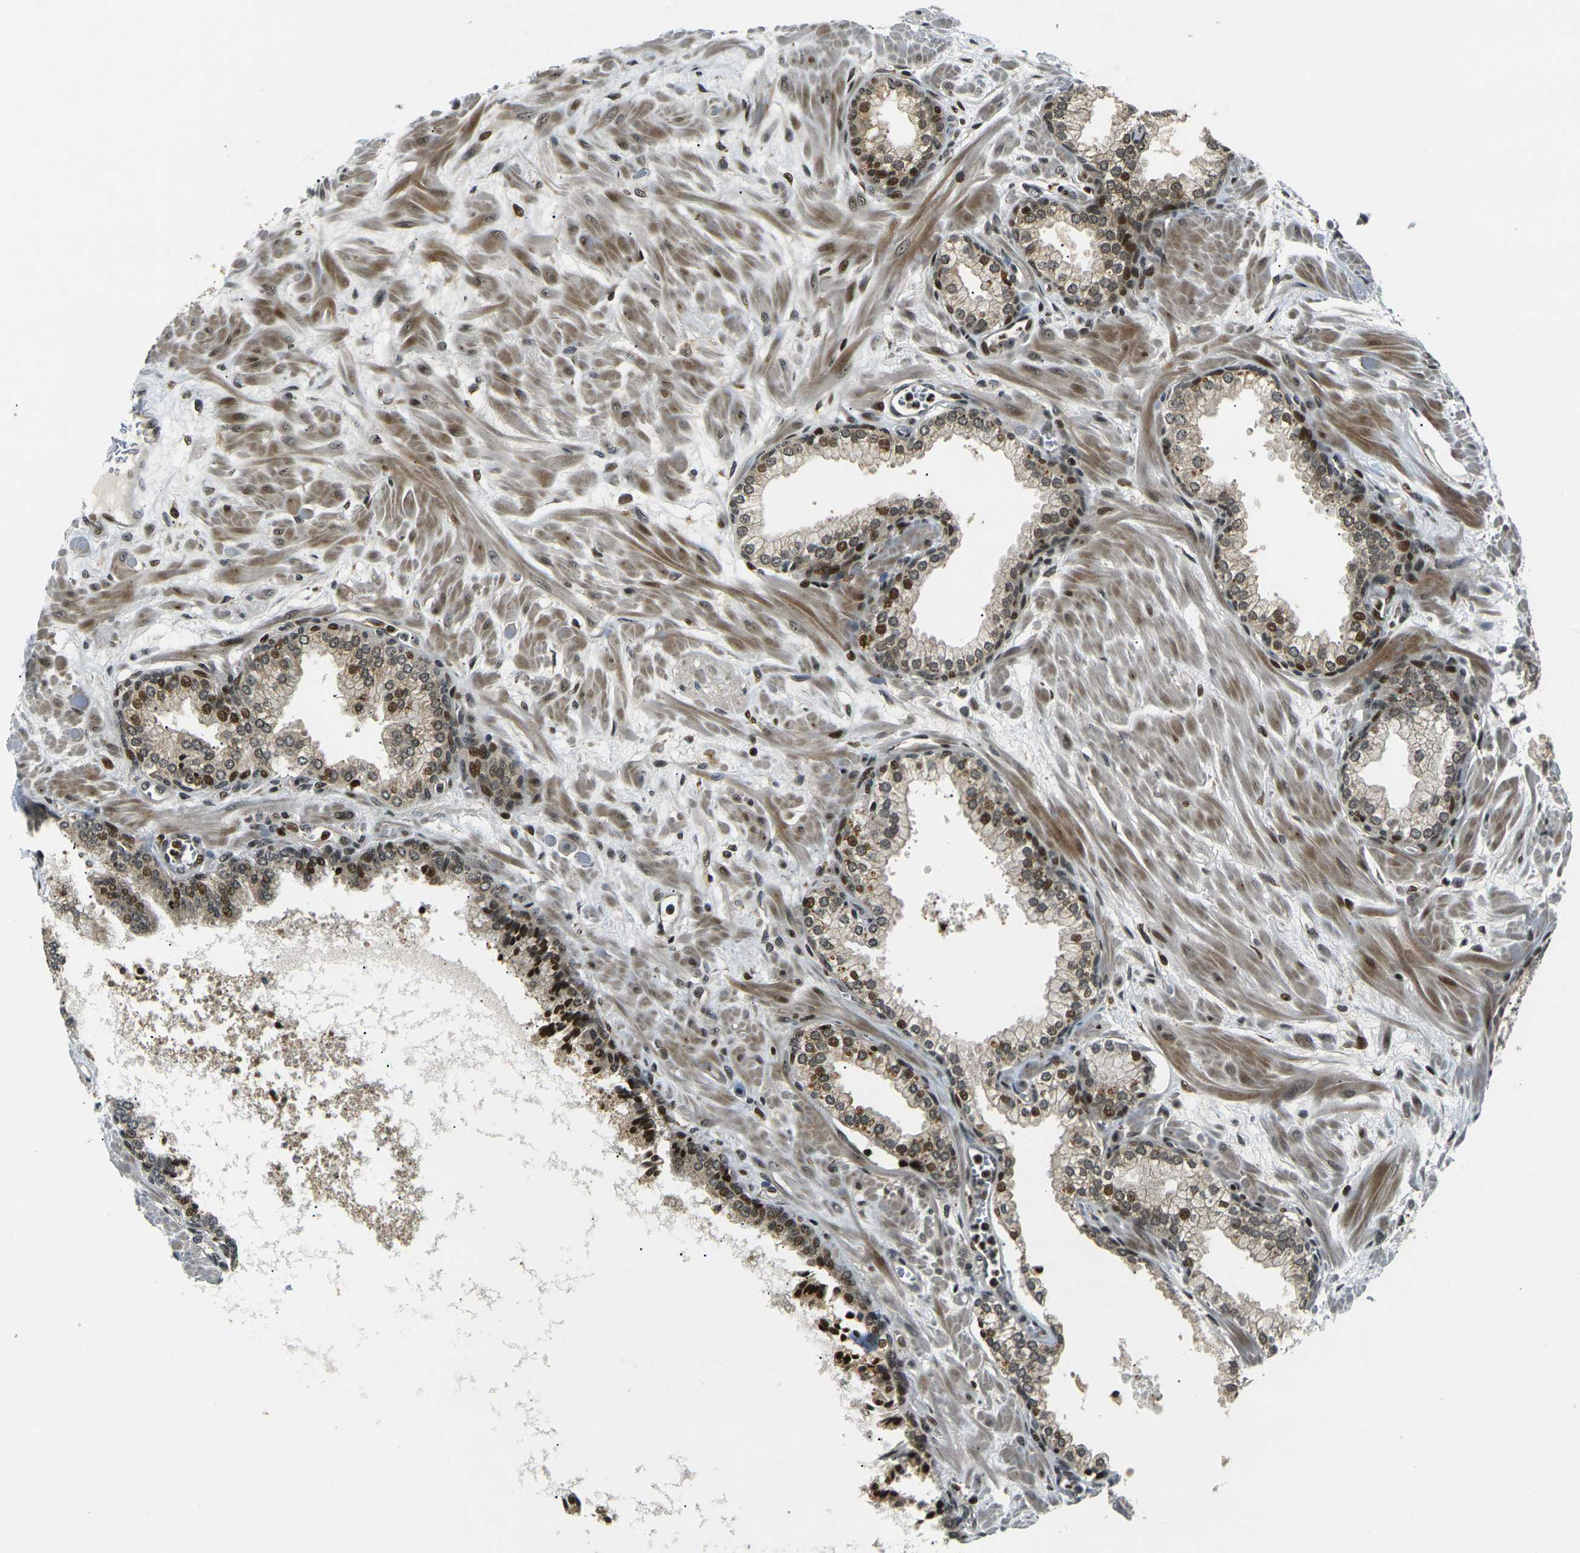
{"staining": {"intensity": "strong", "quantity": "25%-75%", "location": "nuclear"}, "tissue": "prostate", "cell_type": "Glandular cells", "image_type": "normal", "snomed": [{"axis": "morphology", "description": "Normal tissue, NOS"}, {"axis": "morphology", "description": "Urothelial carcinoma, Low grade"}, {"axis": "topography", "description": "Urinary bladder"}, {"axis": "topography", "description": "Prostate"}], "caption": "Glandular cells show high levels of strong nuclear expression in approximately 25%-75% of cells in normal human prostate. (IHC, brightfield microscopy, high magnification).", "gene": "ACTL6A", "patient": {"sex": "male", "age": 60}}